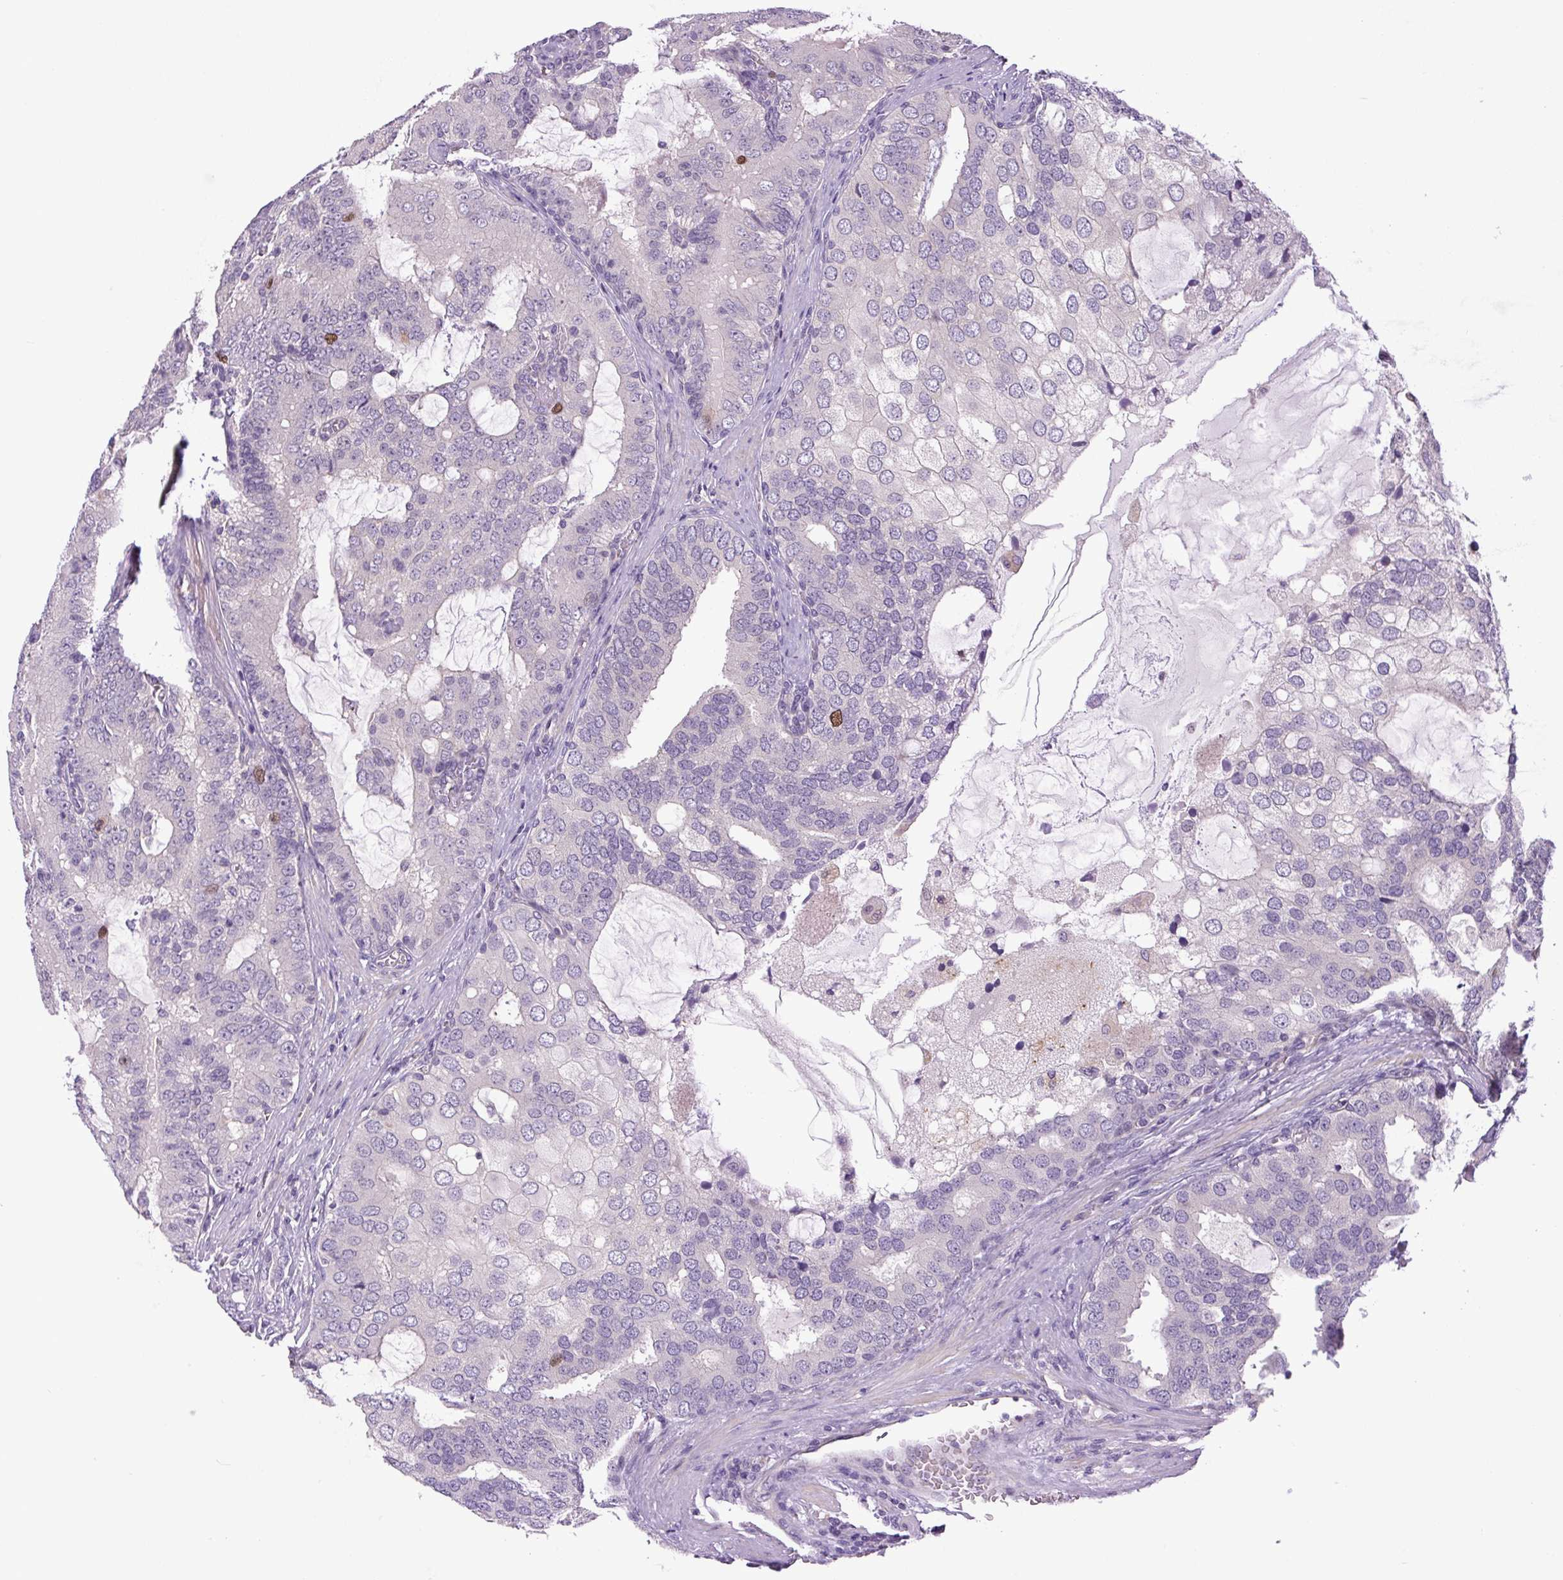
{"staining": {"intensity": "negative", "quantity": "none", "location": "none"}, "tissue": "prostate cancer", "cell_type": "Tumor cells", "image_type": "cancer", "snomed": [{"axis": "morphology", "description": "Adenocarcinoma, High grade"}, {"axis": "topography", "description": "Prostate"}], "caption": "DAB immunohistochemical staining of human adenocarcinoma (high-grade) (prostate) demonstrates no significant staining in tumor cells.", "gene": "KIFC1", "patient": {"sex": "male", "age": 55}}